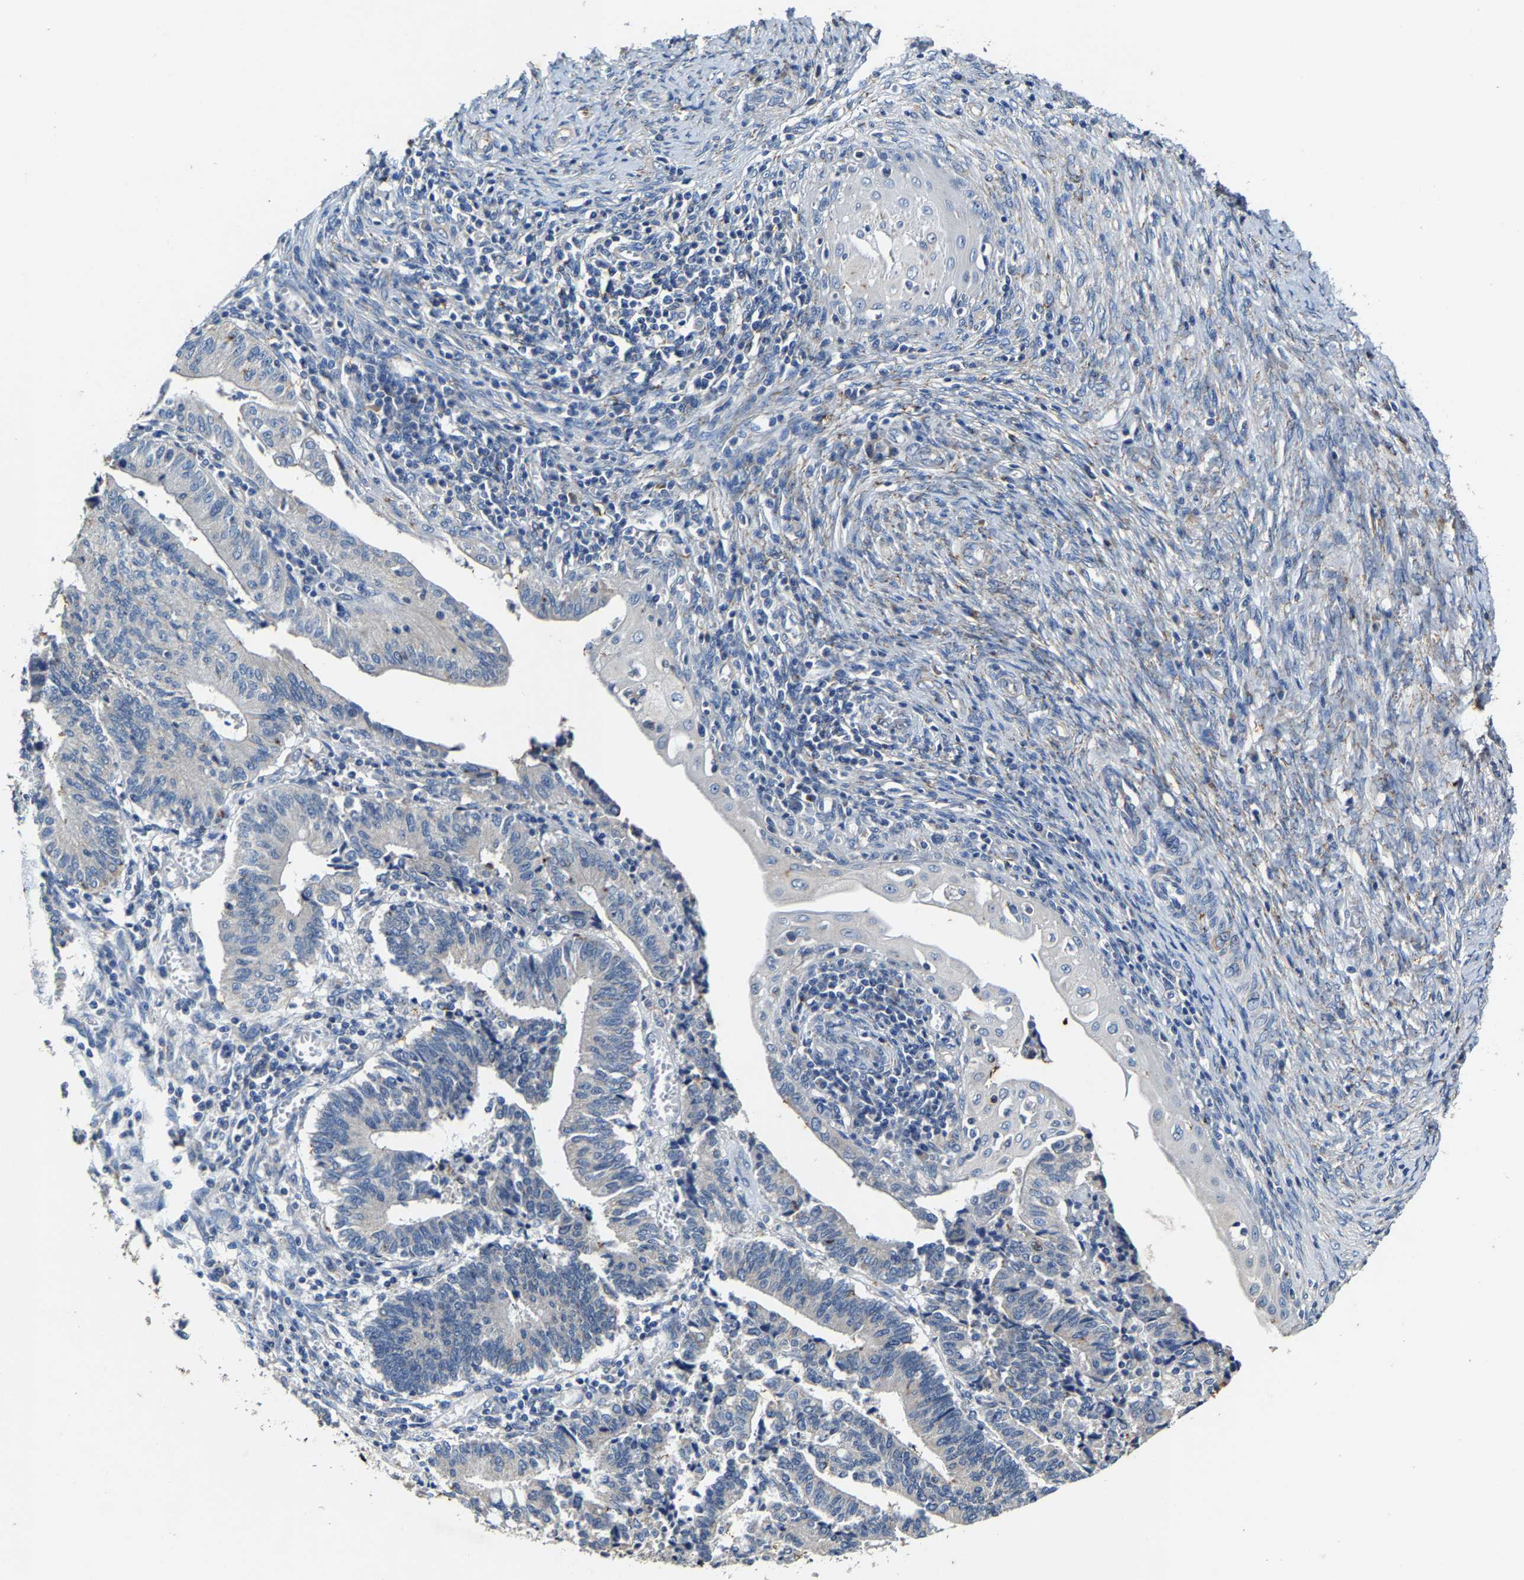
{"staining": {"intensity": "negative", "quantity": "none", "location": "none"}, "tissue": "cervical cancer", "cell_type": "Tumor cells", "image_type": "cancer", "snomed": [{"axis": "morphology", "description": "Adenocarcinoma, NOS"}, {"axis": "topography", "description": "Cervix"}], "caption": "Micrograph shows no protein staining in tumor cells of adenocarcinoma (cervical) tissue.", "gene": "SLC25A25", "patient": {"sex": "female", "age": 44}}